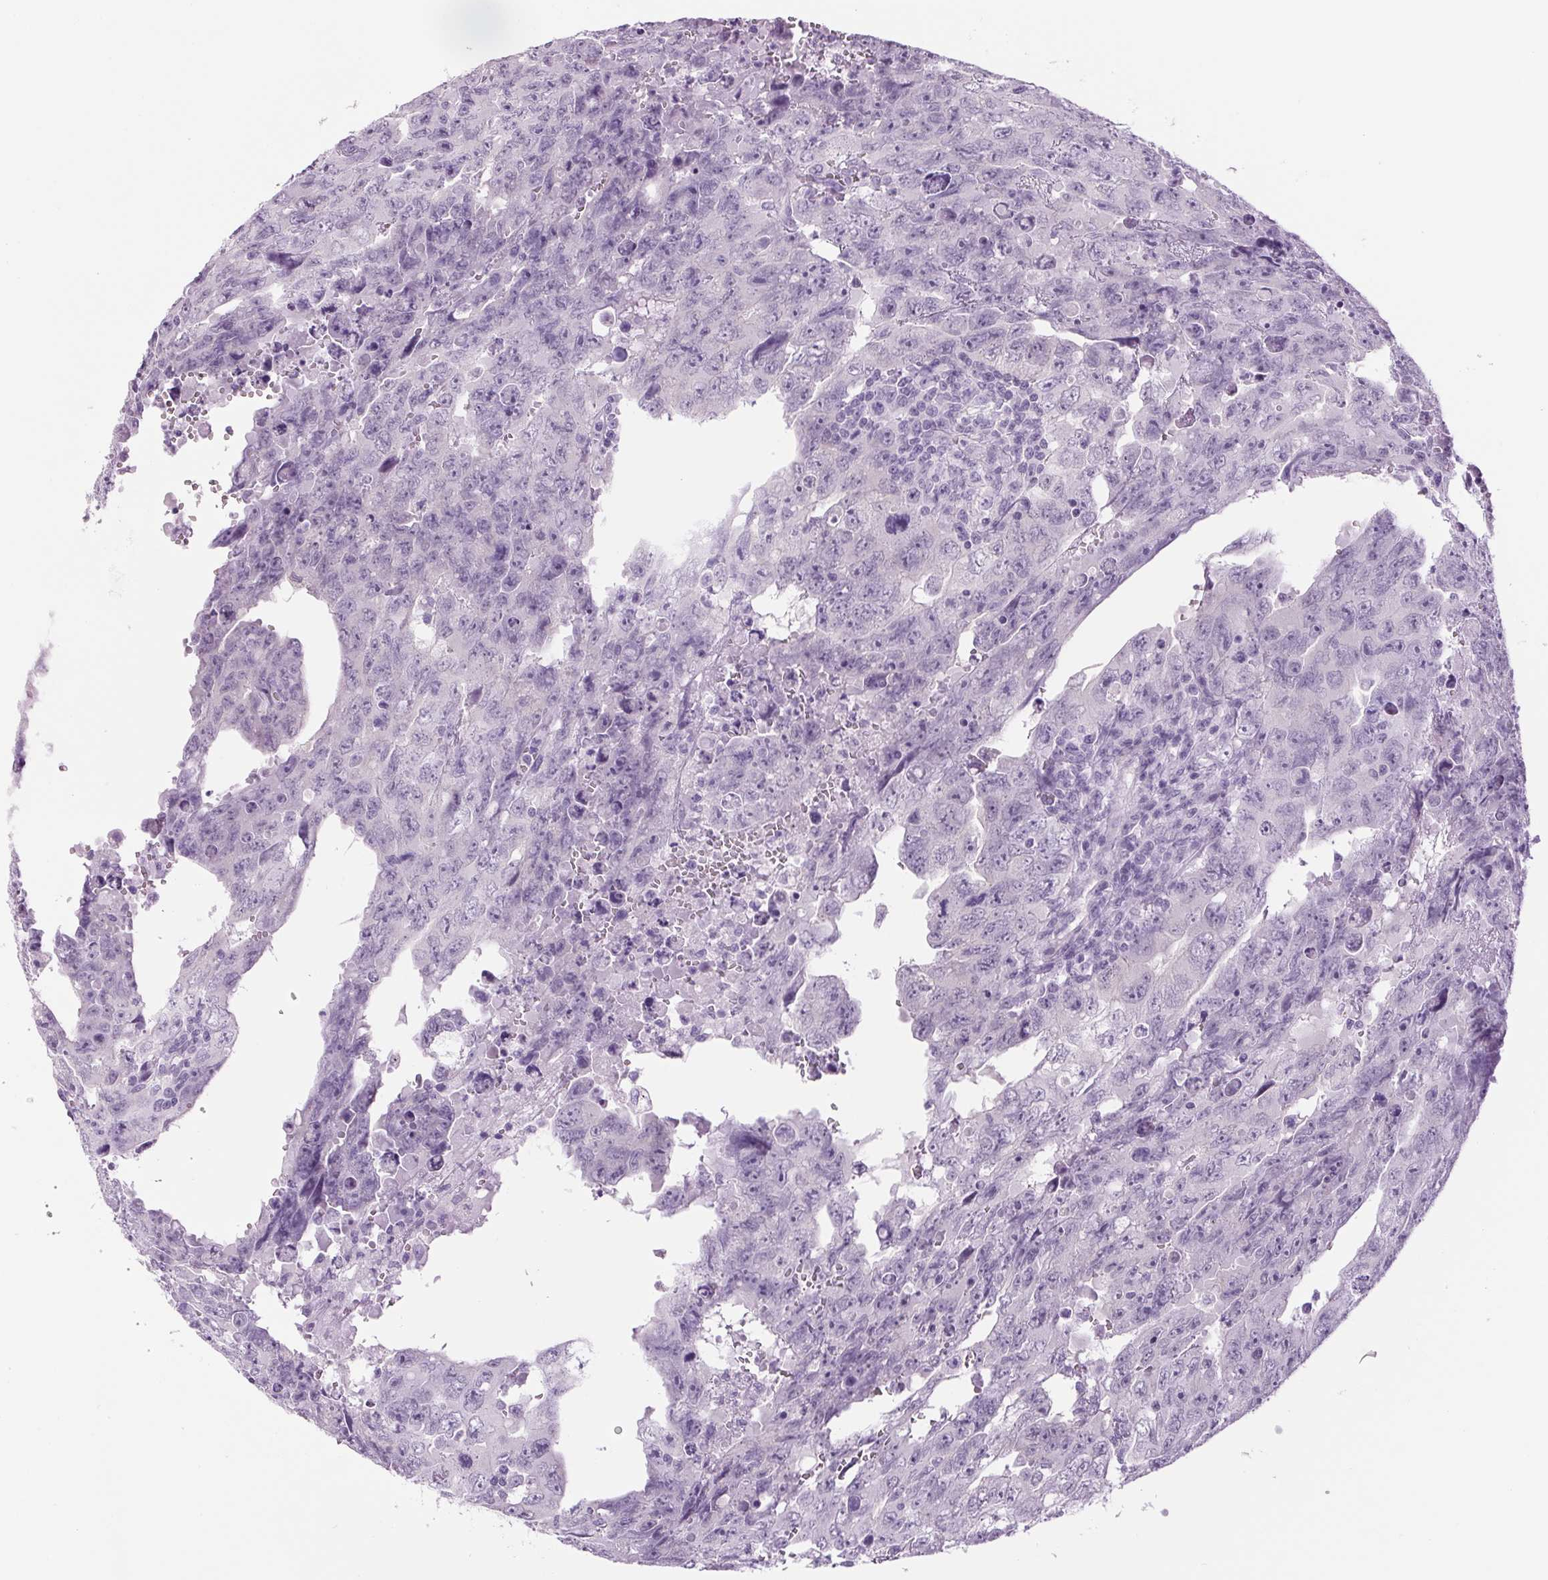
{"staining": {"intensity": "negative", "quantity": "none", "location": "none"}, "tissue": "testis cancer", "cell_type": "Tumor cells", "image_type": "cancer", "snomed": [{"axis": "morphology", "description": "Carcinoma, Embryonal, NOS"}, {"axis": "topography", "description": "Testis"}], "caption": "Tumor cells show no significant protein positivity in testis cancer (embryonal carcinoma).", "gene": "PPP1R1A", "patient": {"sex": "male", "age": 24}}